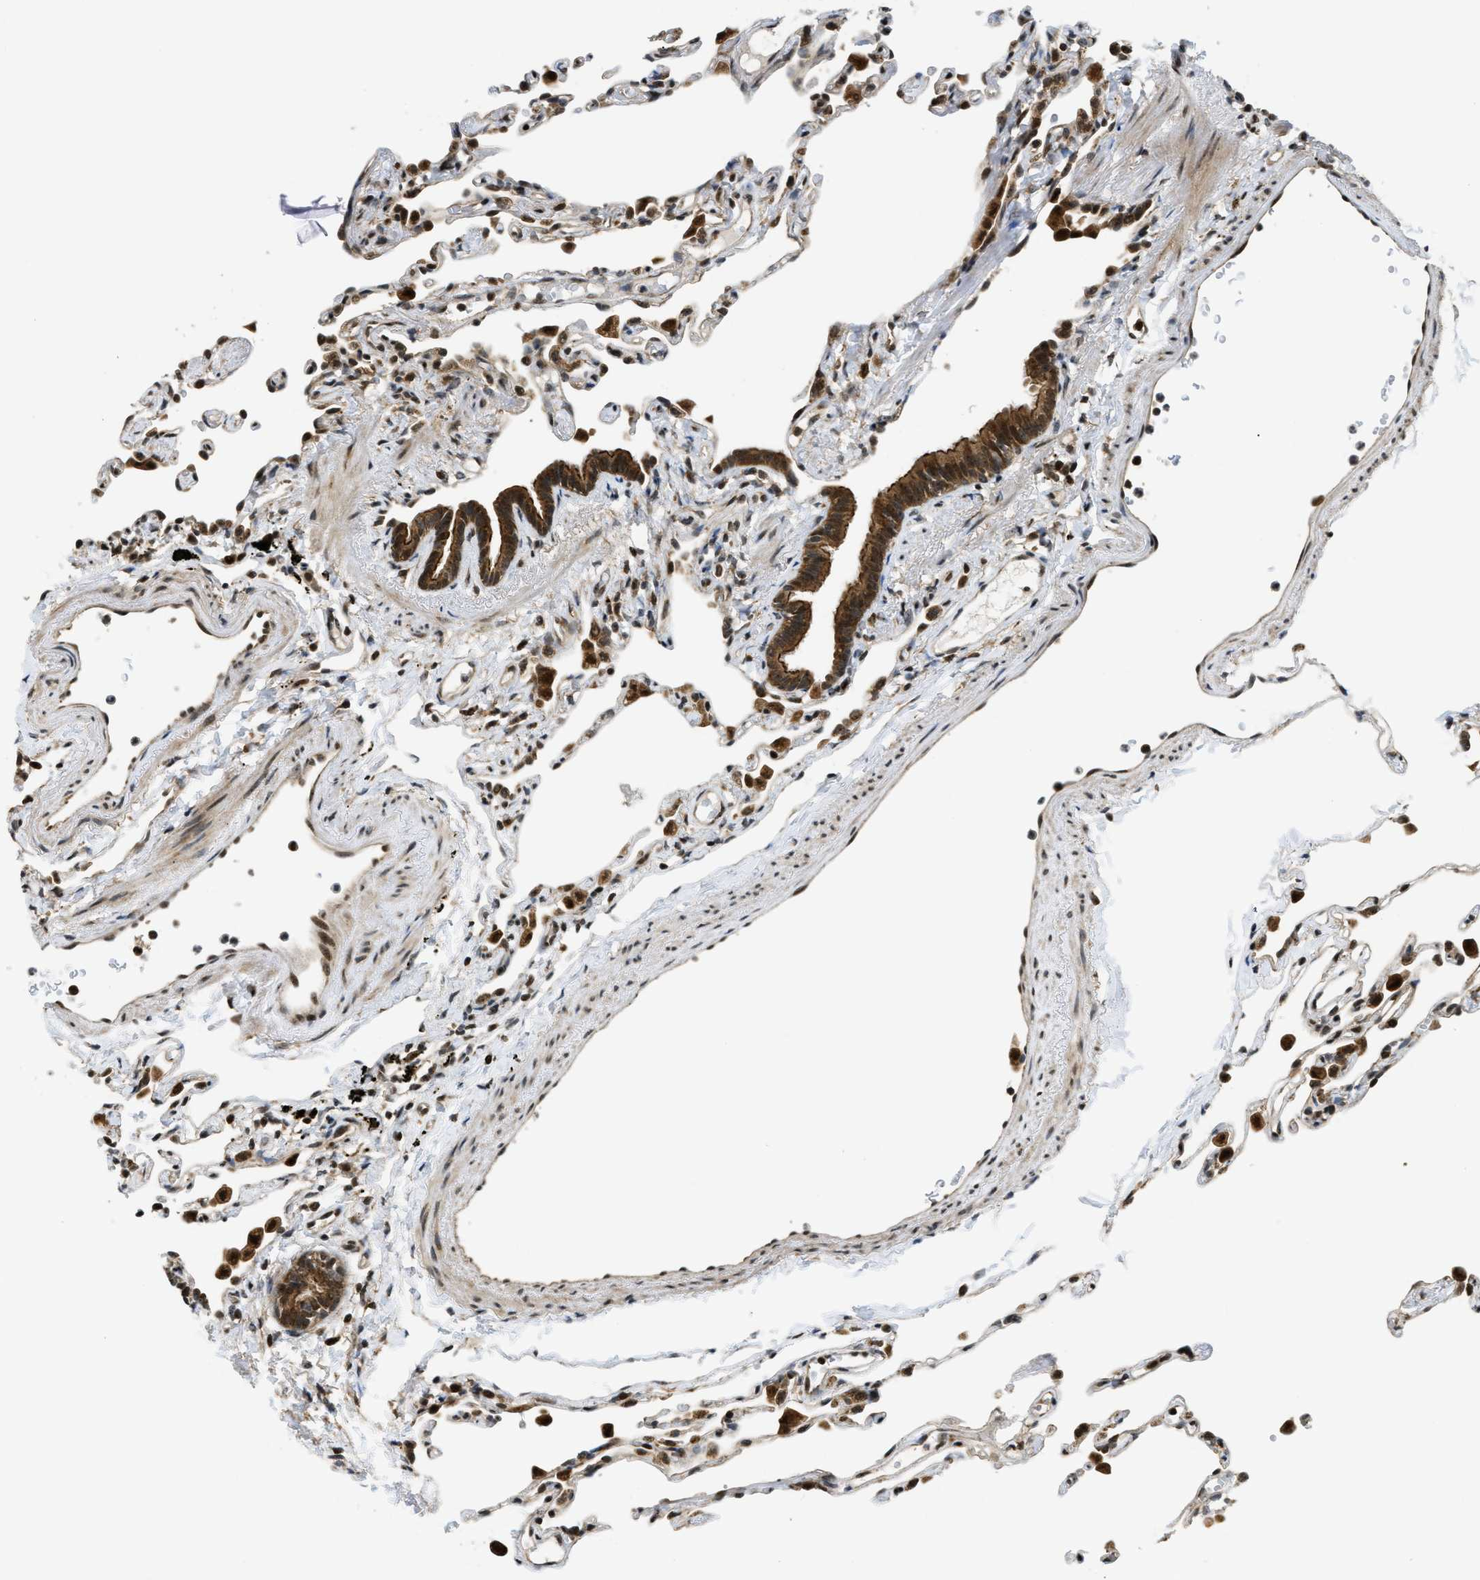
{"staining": {"intensity": "strong", "quantity": "25%-75%", "location": "nuclear"}, "tissue": "lung", "cell_type": "Alveolar cells", "image_type": "normal", "snomed": [{"axis": "morphology", "description": "Normal tissue, NOS"}, {"axis": "topography", "description": "Lung"}], "caption": "Alveolar cells reveal high levels of strong nuclear positivity in approximately 25%-75% of cells in unremarkable human lung.", "gene": "TACC1", "patient": {"sex": "female", "age": 49}}